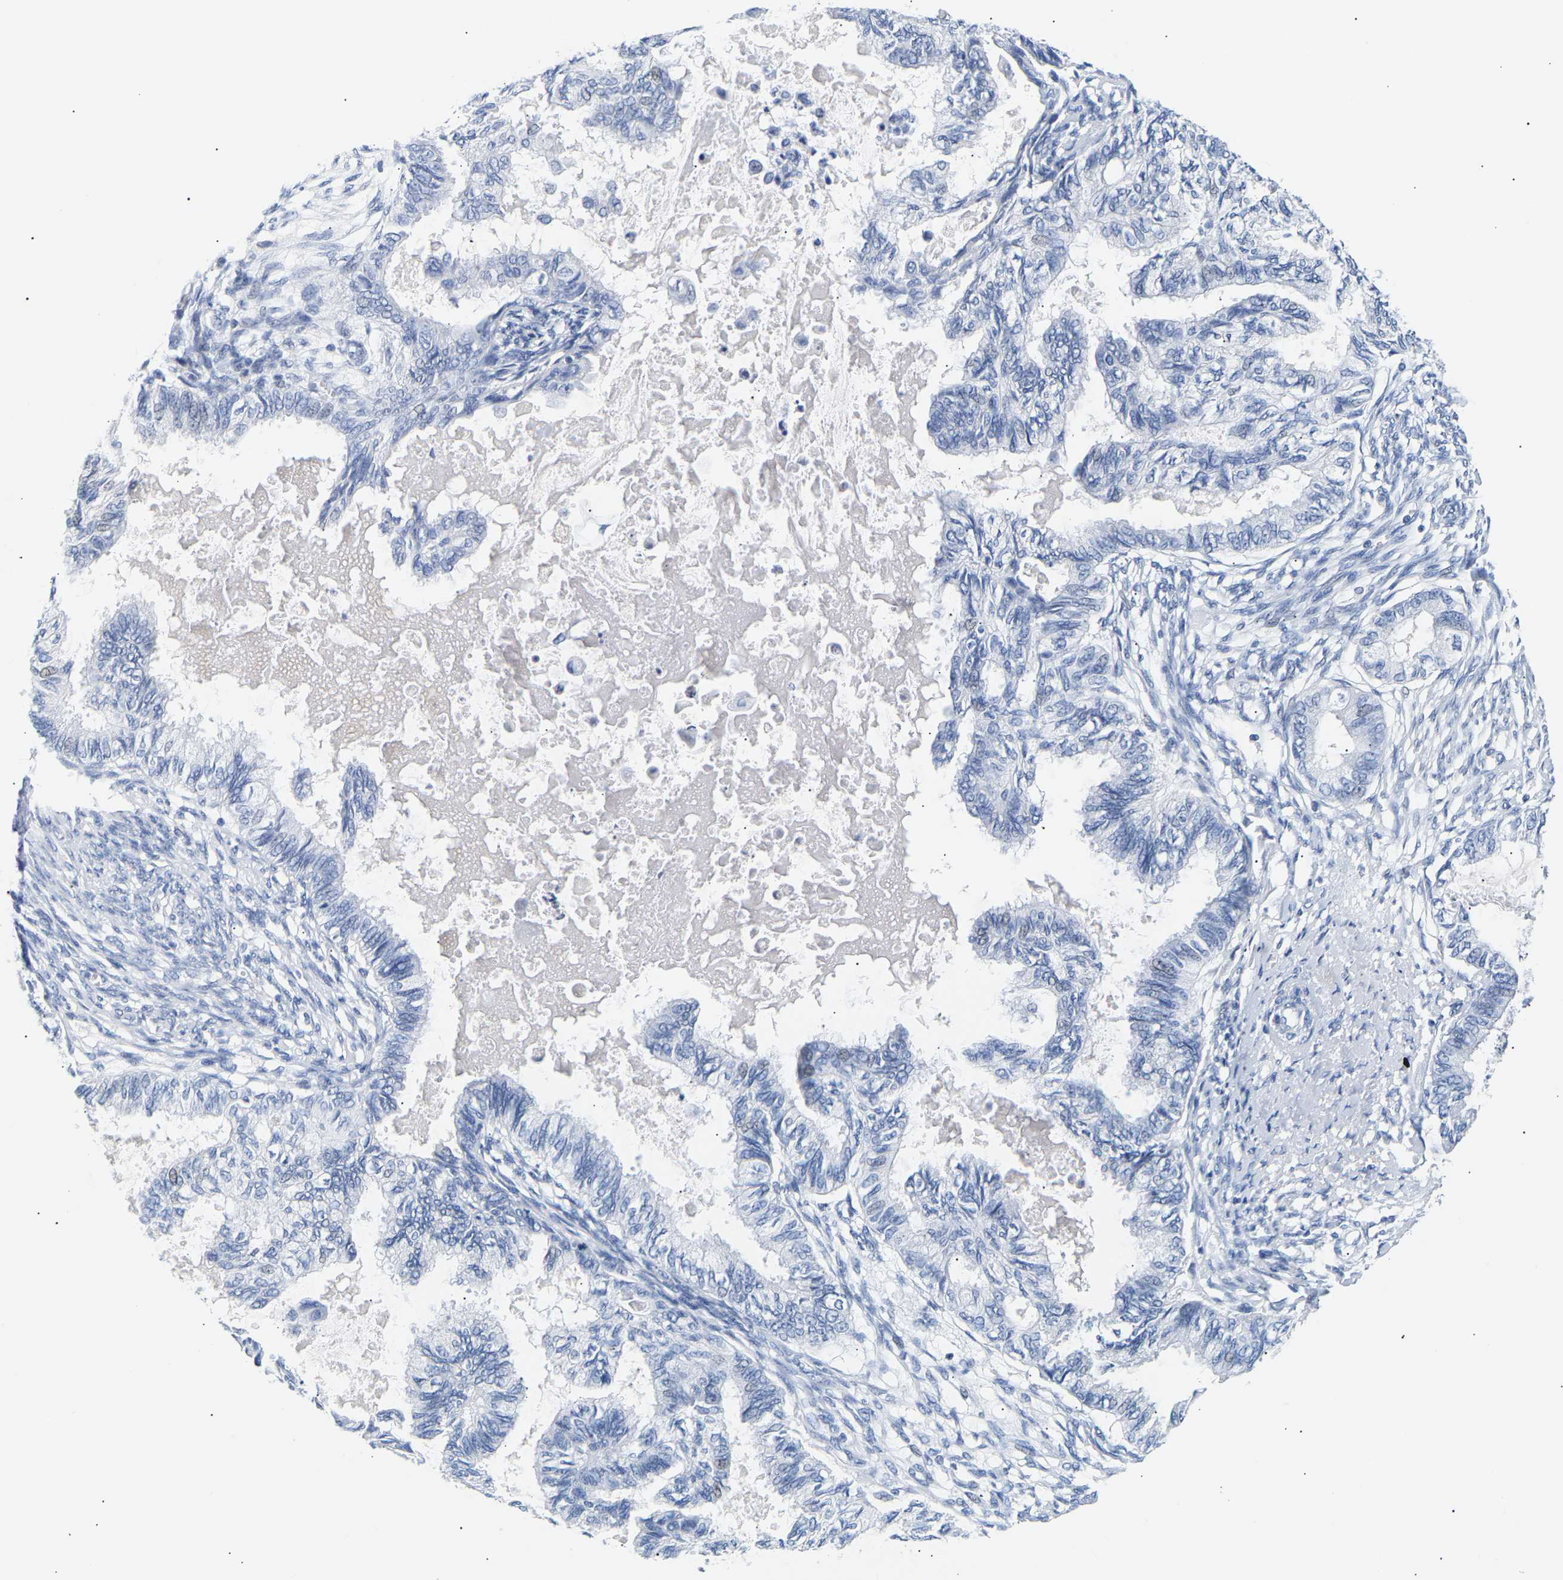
{"staining": {"intensity": "negative", "quantity": "none", "location": "none"}, "tissue": "cervical cancer", "cell_type": "Tumor cells", "image_type": "cancer", "snomed": [{"axis": "morphology", "description": "Normal tissue, NOS"}, {"axis": "morphology", "description": "Adenocarcinoma, NOS"}, {"axis": "topography", "description": "Cervix"}, {"axis": "topography", "description": "Endometrium"}], "caption": "Image shows no protein expression in tumor cells of adenocarcinoma (cervical) tissue. (Brightfield microscopy of DAB immunohistochemistry at high magnification).", "gene": "SPINK2", "patient": {"sex": "female", "age": 86}}